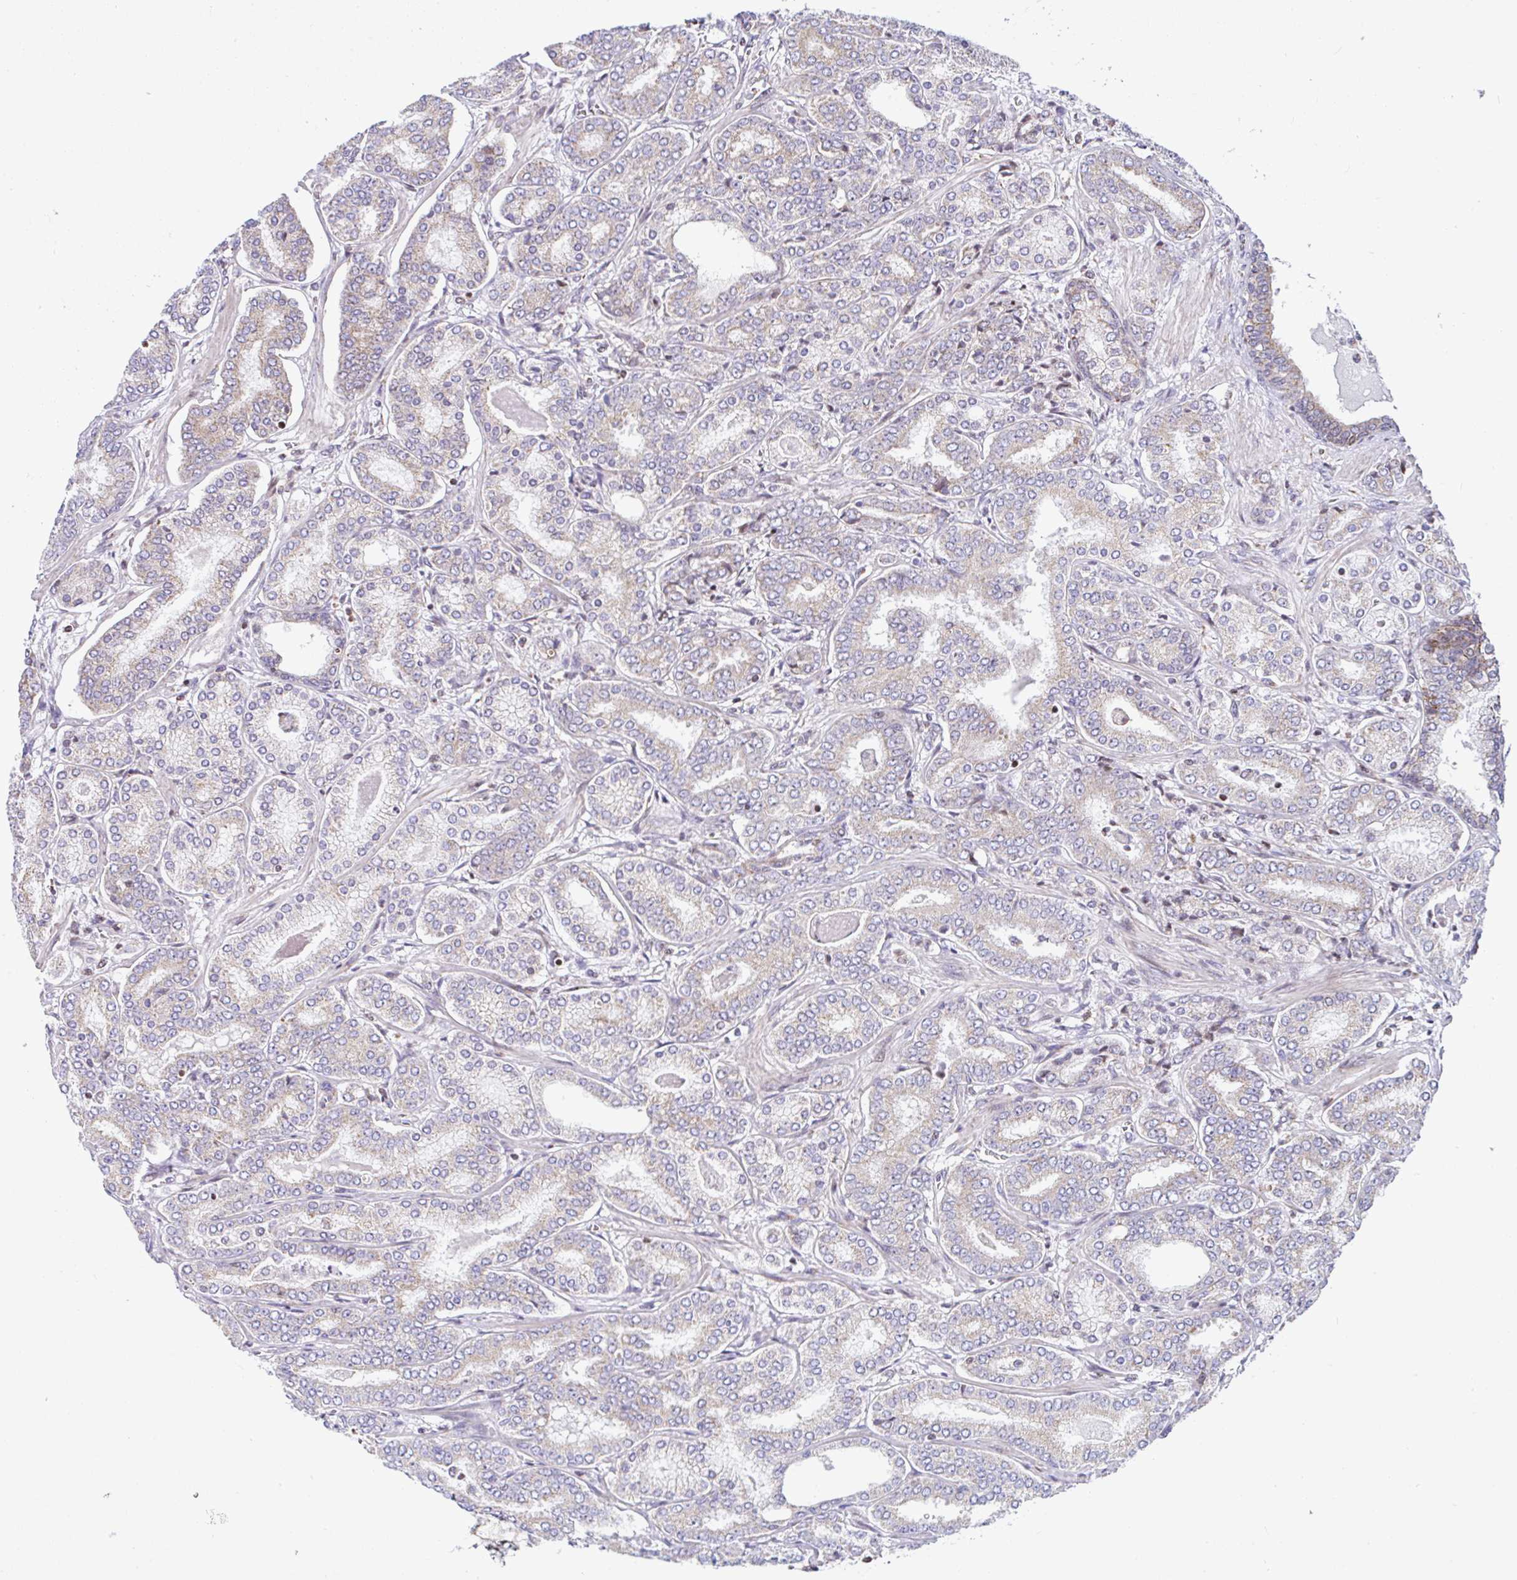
{"staining": {"intensity": "weak", "quantity": "<25%", "location": "cytoplasmic/membranous"}, "tissue": "prostate cancer", "cell_type": "Tumor cells", "image_type": "cancer", "snomed": [{"axis": "morphology", "description": "Adenocarcinoma, High grade"}, {"axis": "topography", "description": "Prostate"}], "caption": "A high-resolution image shows IHC staining of adenocarcinoma (high-grade) (prostate), which reveals no significant staining in tumor cells.", "gene": "FIGNL1", "patient": {"sex": "male", "age": 72}}